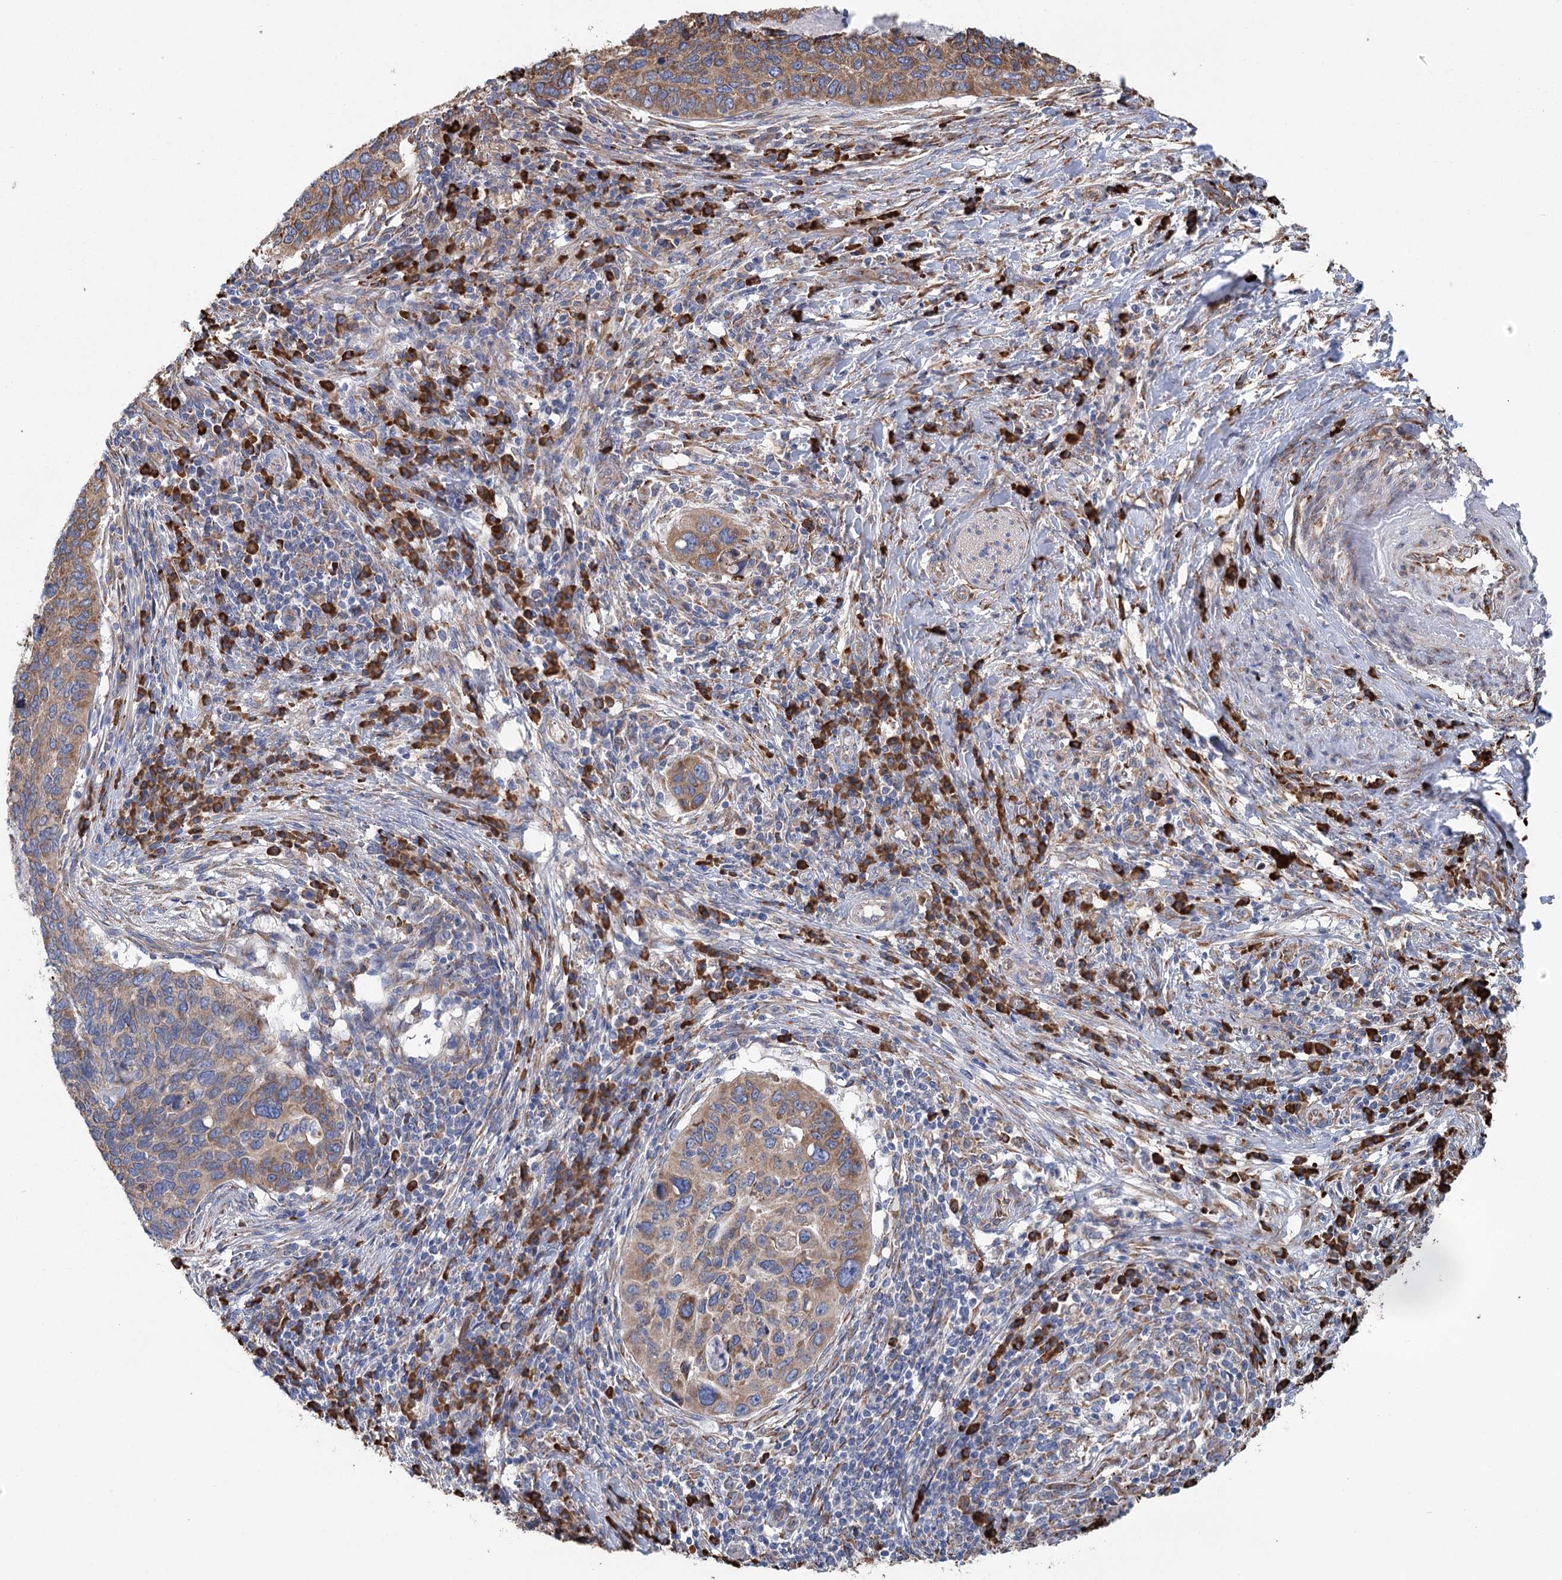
{"staining": {"intensity": "moderate", "quantity": ">75%", "location": "cytoplasmic/membranous"}, "tissue": "cervical cancer", "cell_type": "Tumor cells", "image_type": "cancer", "snomed": [{"axis": "morphology", "description": "Squamous cell carcinoma, NOS"}, {"axis": "topography", "description": "Cervix"}], "caption": "Squamous cell carcinoma (cervical) tissue reveals moderate cytoplasmic/membranous positivity in about >75% of tumor cells, visualized by immunohistochemistry.", "gene": "METTL24", "patient": {"sex": "female", "age": 38}}